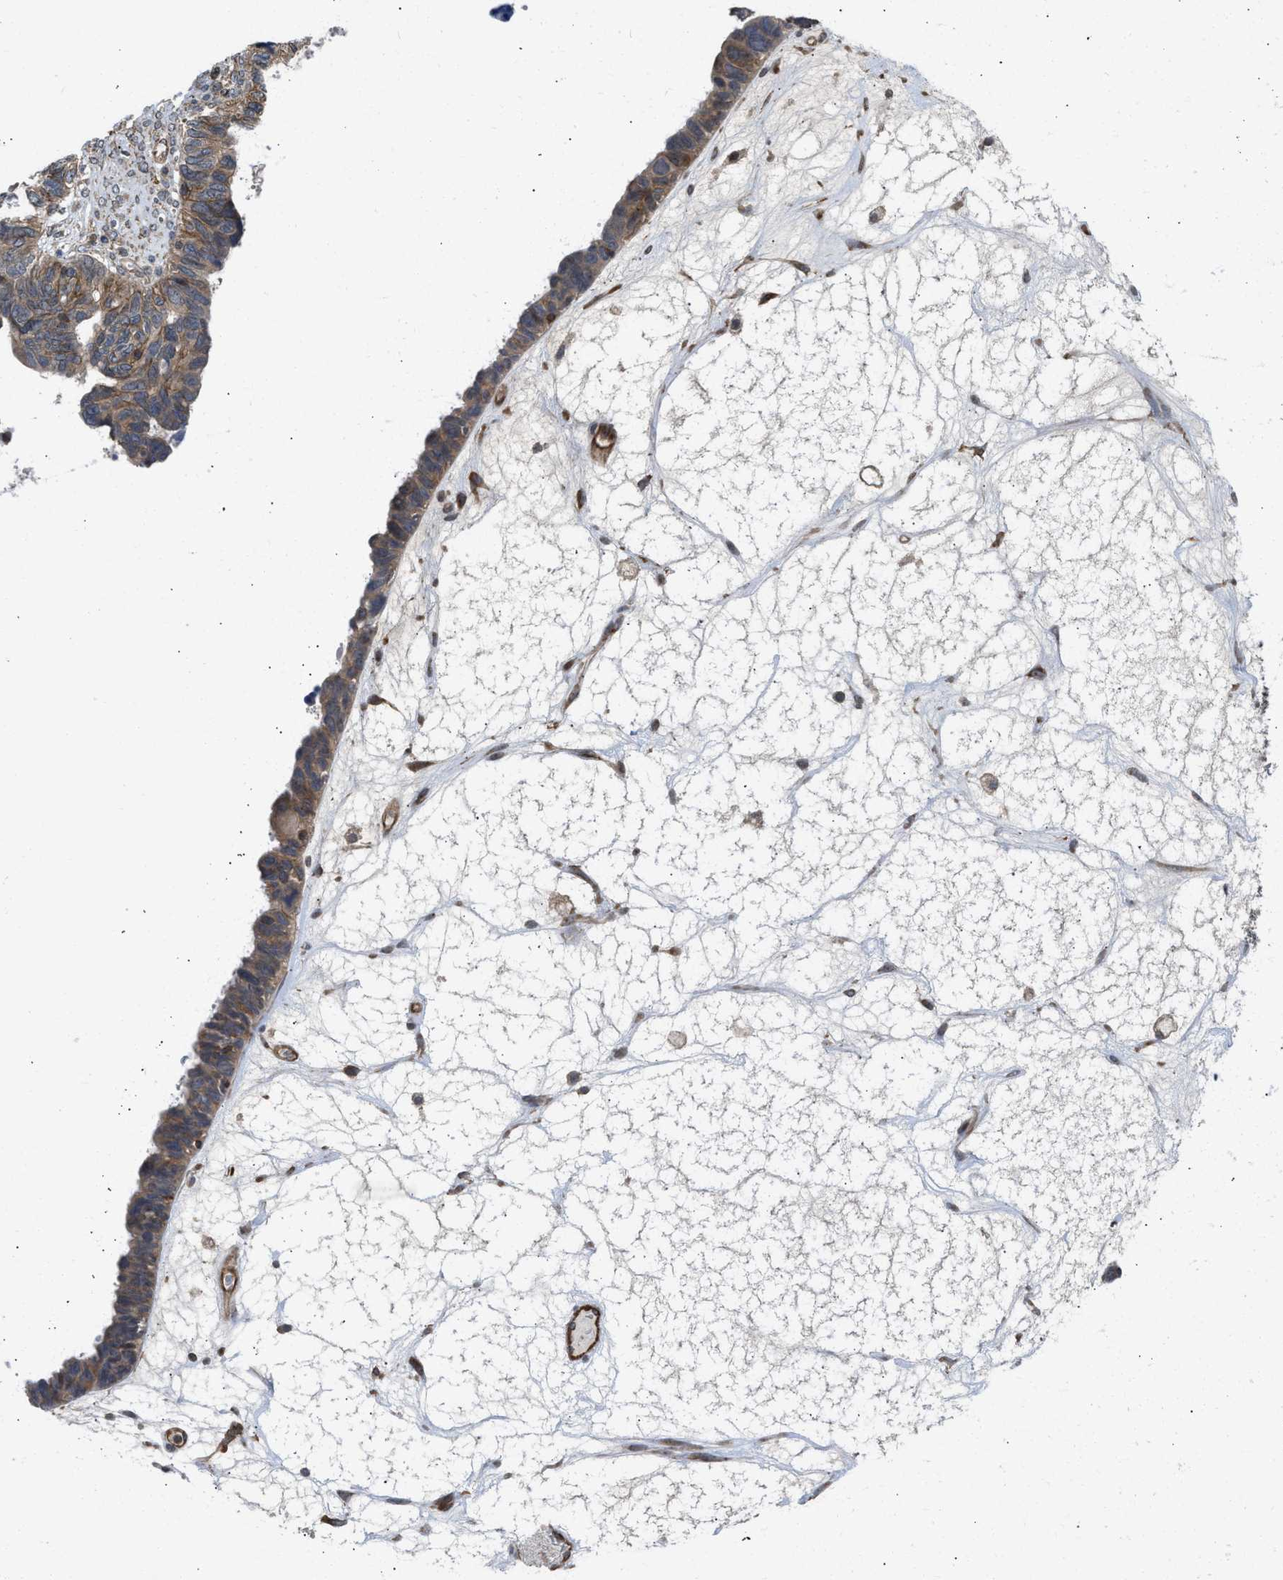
{"staining": {"intensity": "moderate", "quantity": ">75%", "location": "cytoplasmic/membranous"}, "tissue": "ovarian cancer", "cell_type": "Tumor cells", "image_type": "cancer", "snomed": [{"axis": "morphology", "description": "Cystadenocarcinoma, serous, NOS"}, {"axis": "topography", "description": "Ovary"}], "caption": "Immunohistochemical staining of human ovarian cancer exhibits medium levels of moderate cytoplasmic/membranous positivity in about >75% of tumor cells.", "gene": "GPATCH2L", "patient": {"sex": "female", "age": 79}}